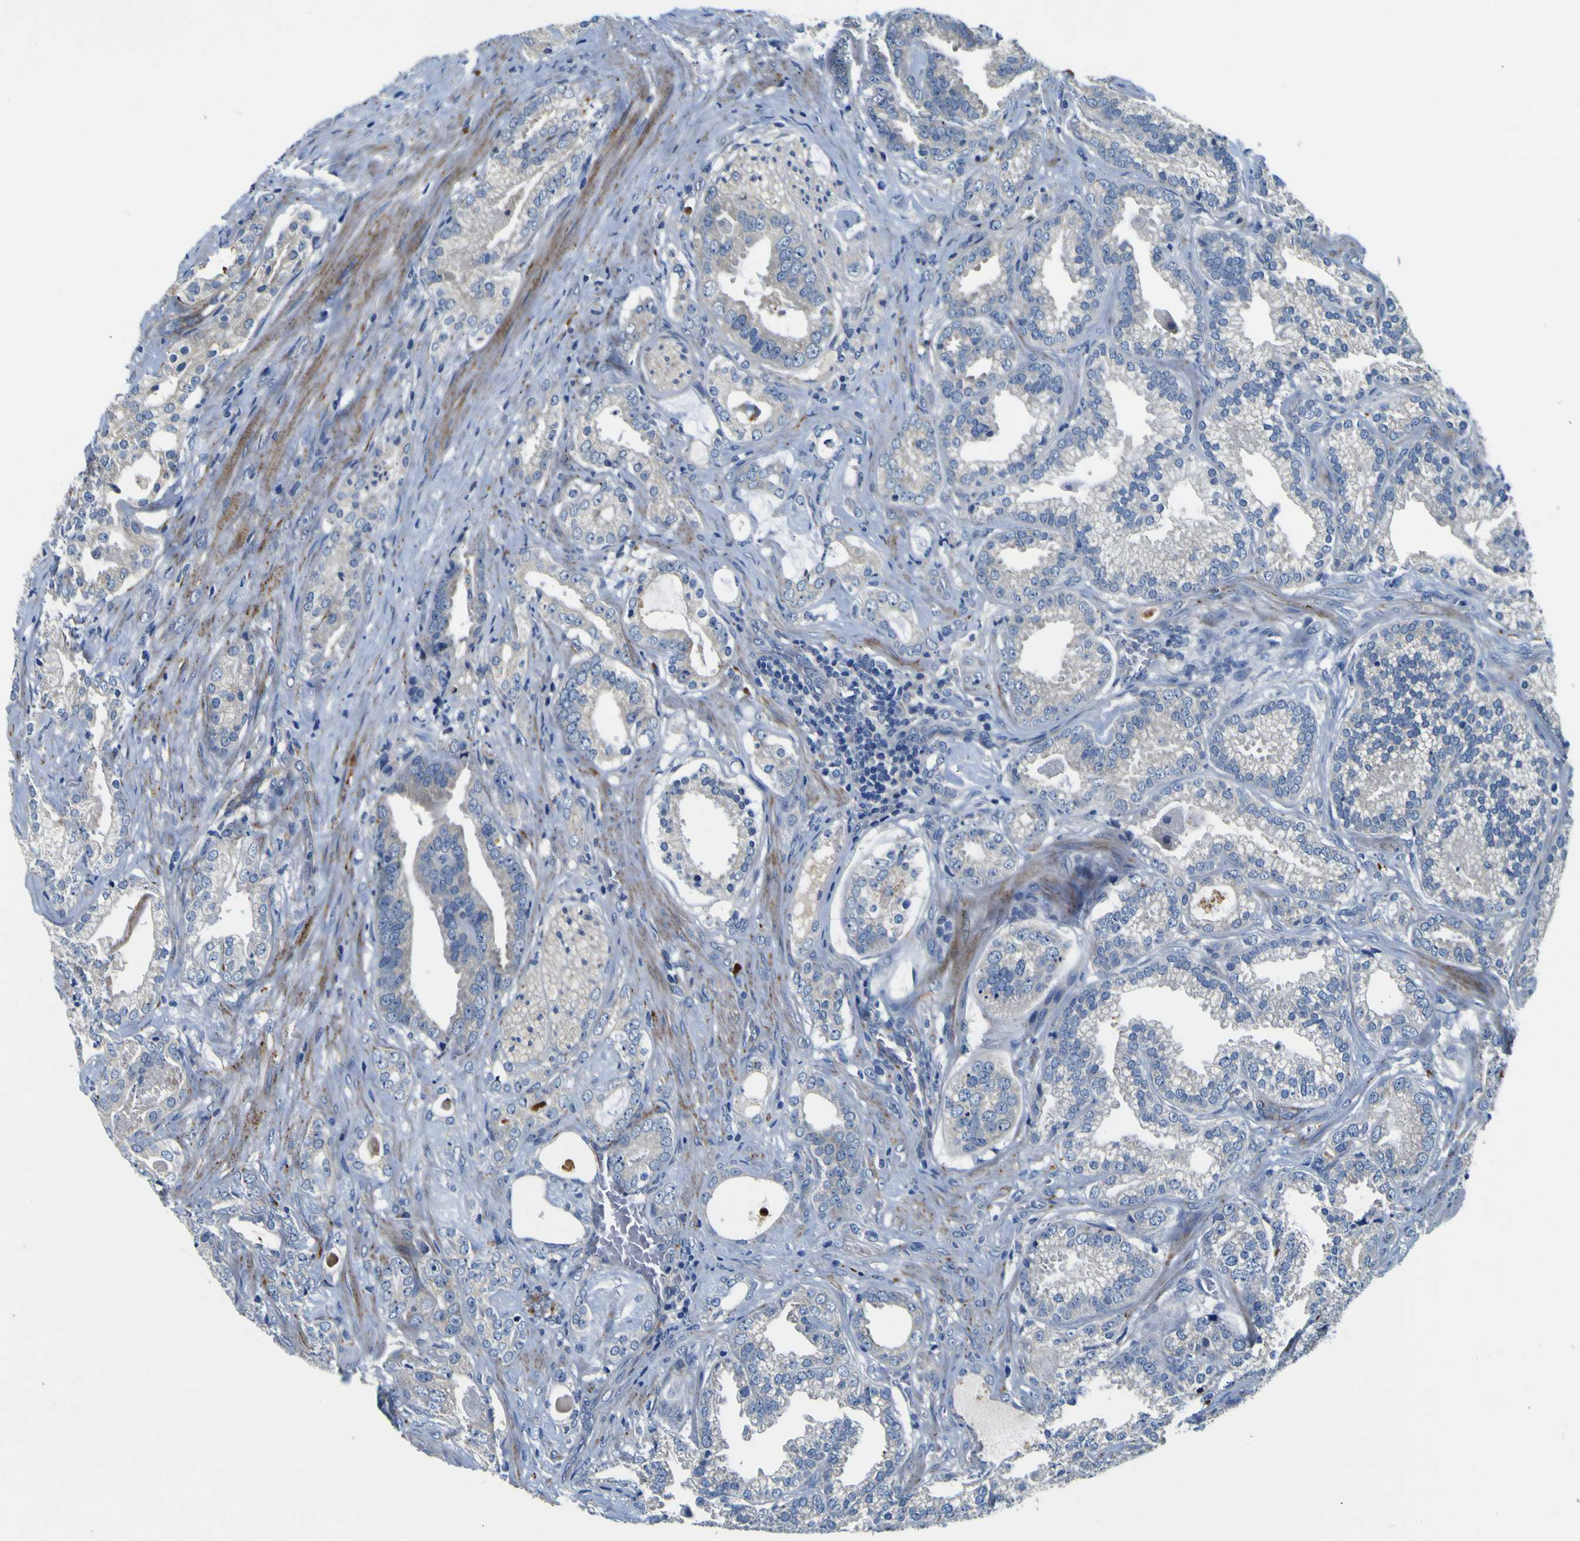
{"staining": {"intensity": "negative", "quantity": "none", "location": "none"}, "tissue": "prostate cancer", "cell_type": "Tumor cells", "image_type": "cancer", "snomed": [{"axis": "morphology", "description": "Adenocarcinoma, Low grade"}, {"axis": "topography", "description": "Prostate"}], "caption": "Prostate cancer stained for a protein using immunohistochemistry (IHC) reveals no staining tumor cells.", "gene": "AGAP3", "patient": {"sex": "male", "age": 59}}